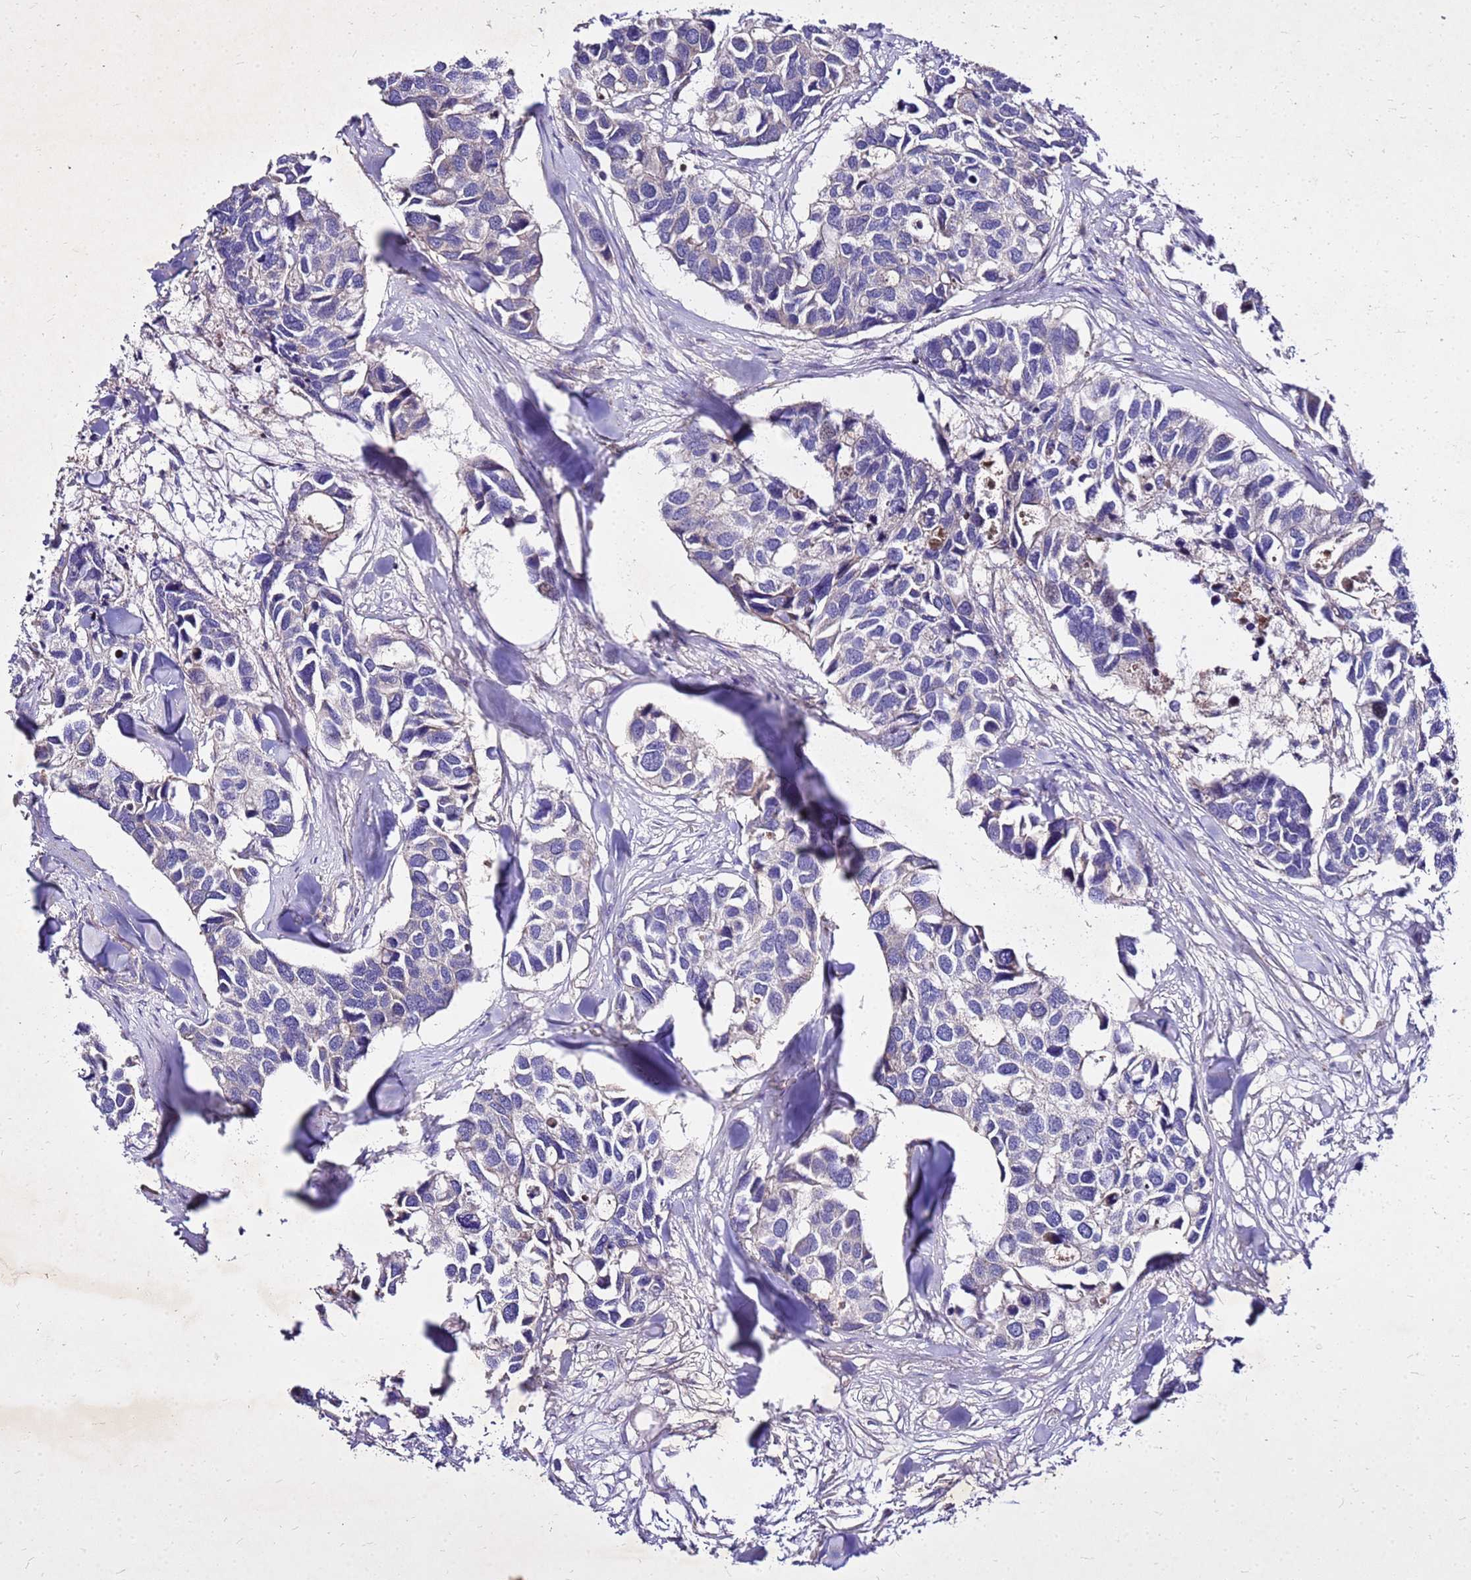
{"staining": {"intensity": "negative", "quantity": "none", "location": "none"}, "tissue": "breast cancer", "cell_type": "Tumor cells", "image_type": "cancer", "snomed": [{"axis": "morphology", "description": "Duct carcinoma"}, {"axis": "topography", "description": "Breast"}], "caption": "IHC of human breast invasive ductal carcinoma exhibits no staining in tumor cells.", "gene": "COX14", "patient": {"sex": "female", "age": 83}}